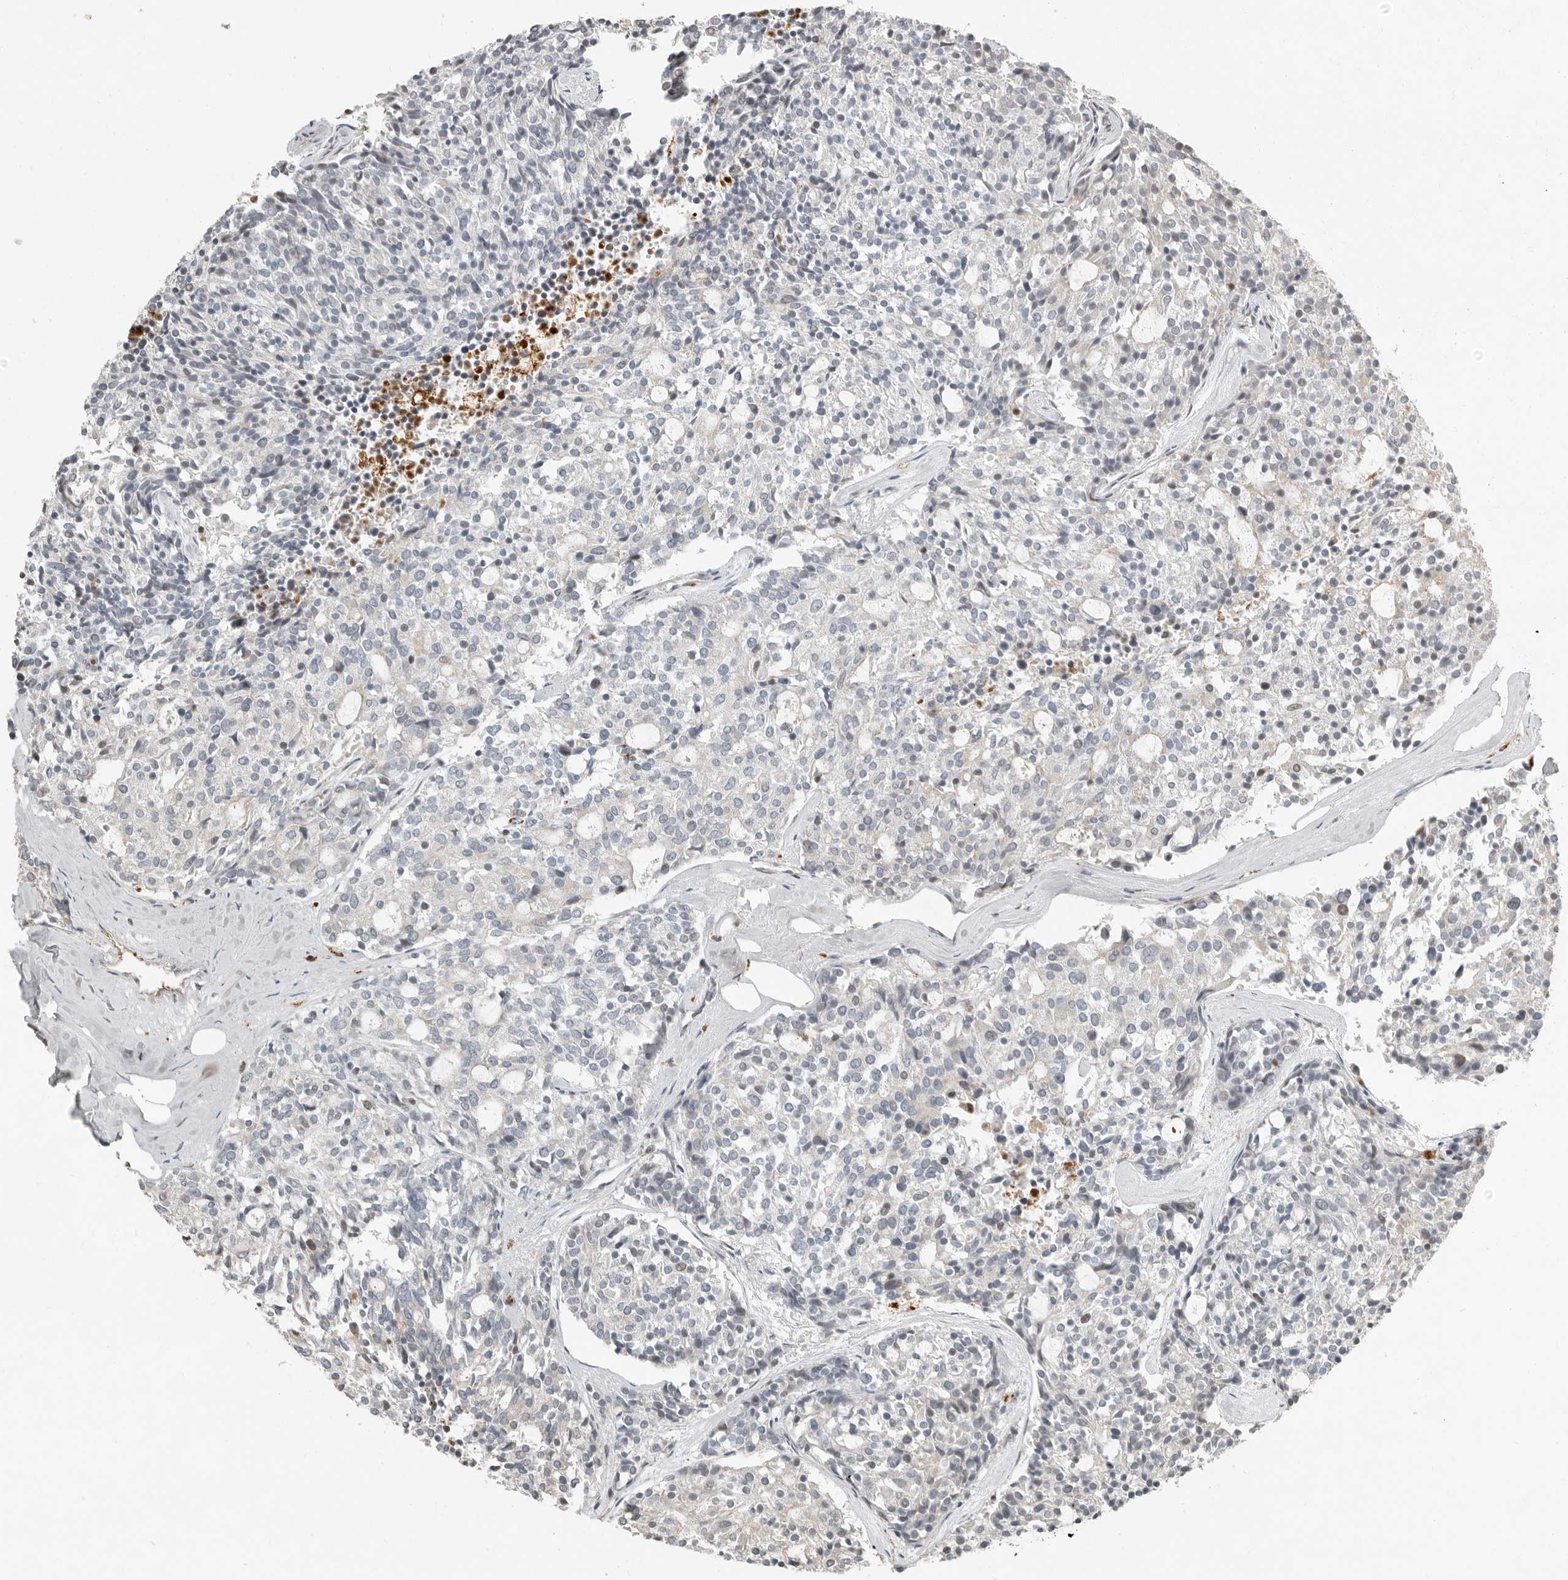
{"staining": {"intensity": "negative", "quantity": "none", "location": "none"}, "tissue": "carcinoid", "cell_type": "Tumor cells", "image_type": "cancer", "snomed": [{"axis": "morphology", "description": "Carcinoid, malignant, NOS"}, {"axis": "topography", "description": "Pancreas"}], "caption": "Image shows no significant protein expression in tumor cells of carcinoid (malignant). (Immunohistochemistry, brightfield microscopy, high magnification).", "gene": "KLHL38", "patient": {"sex": "female", "age": 54}}